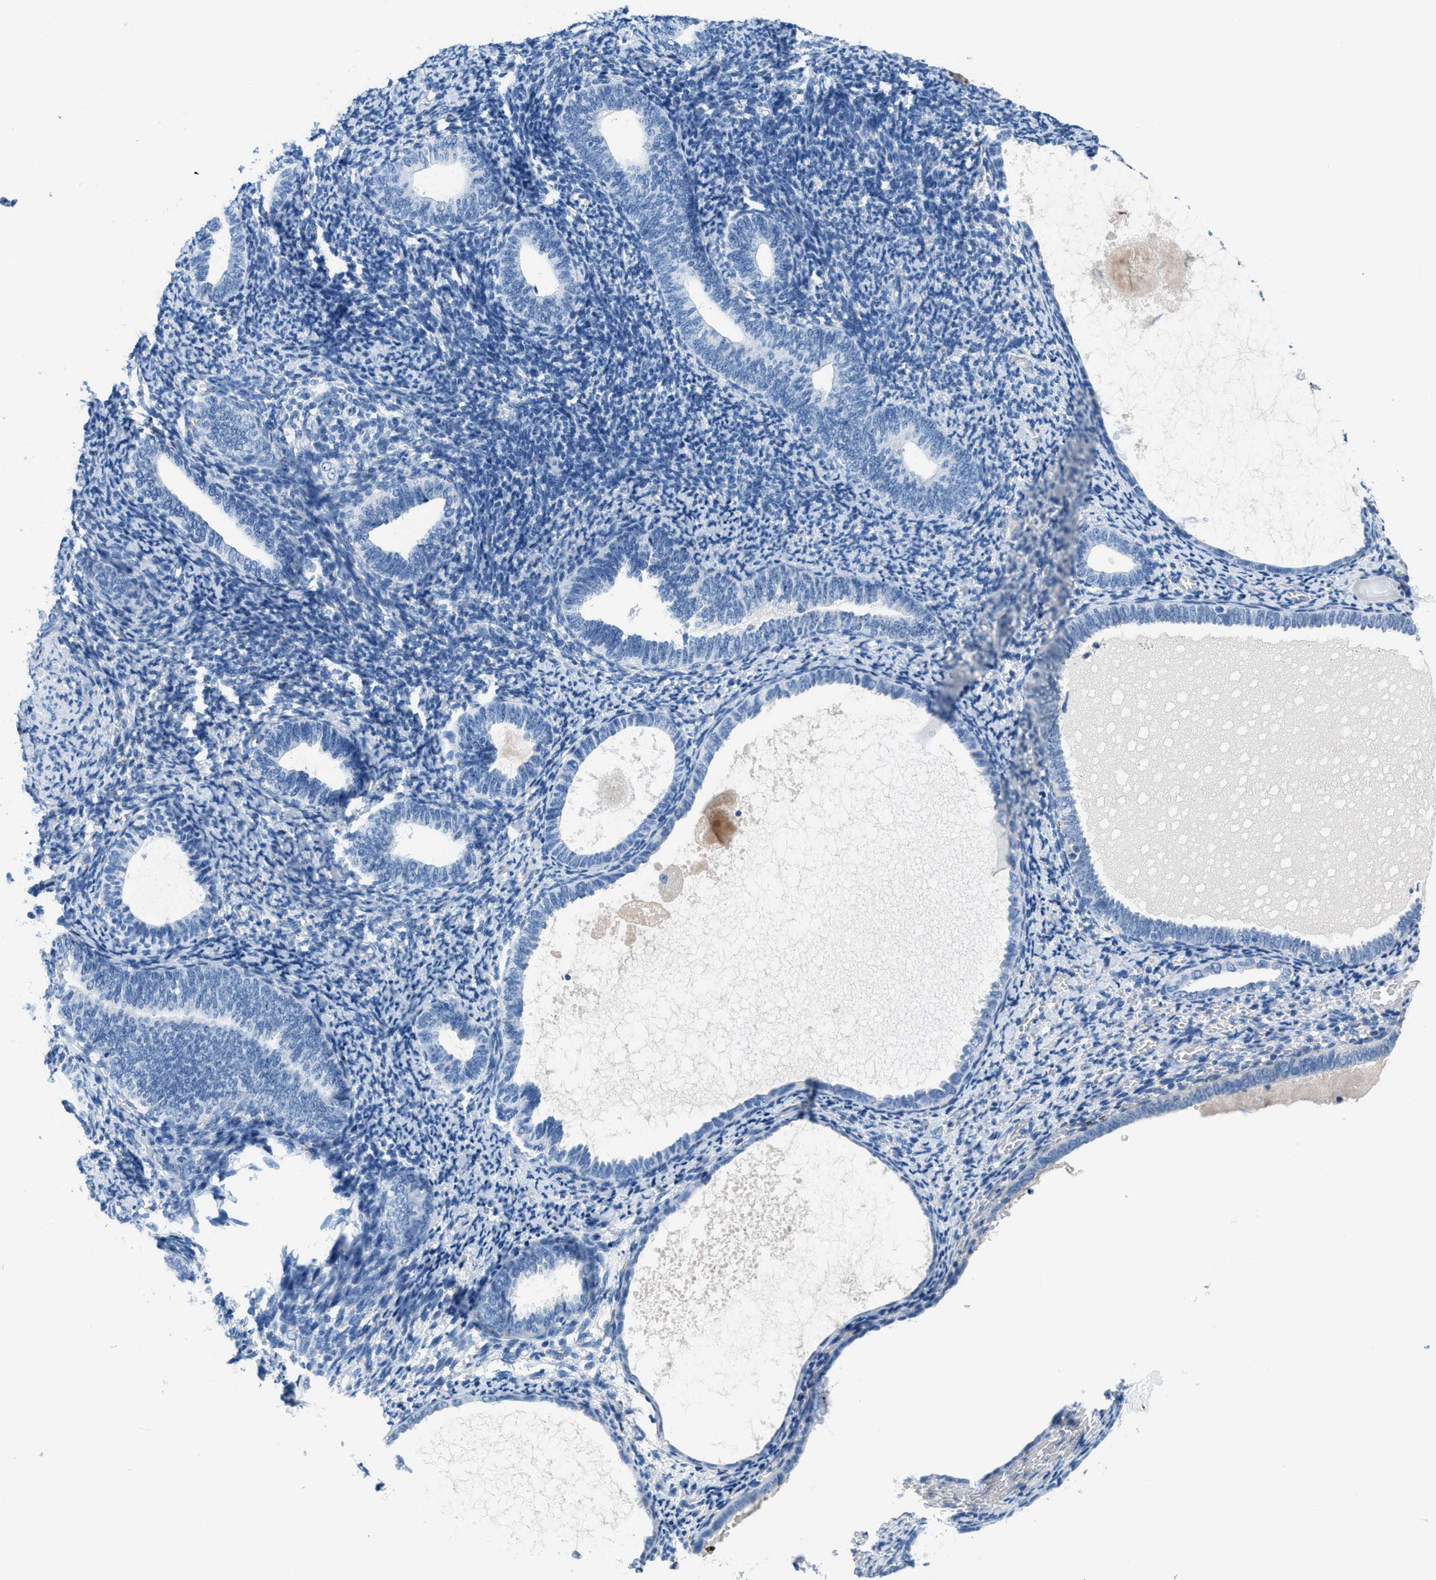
{"staining": {"intensity": "negative", "quantity": "none", "location": "none"}, "tissue": "endometrium", "cell_type": "Cells in endometrial stroma", "image_type": "normal", "snomed": [{"axis": "morphology", "description": "Normal tissue, NOS"}, {"axis": "topography", "description": "Endometrium"}], "caption": "This is an immunohistochemistry (IHC) photomicrograph of normal human endometrium. There is no positivity in cells in endometrial stroma.", "gene": "MGARP", "patient": {"sex": "female", "age": 66}}